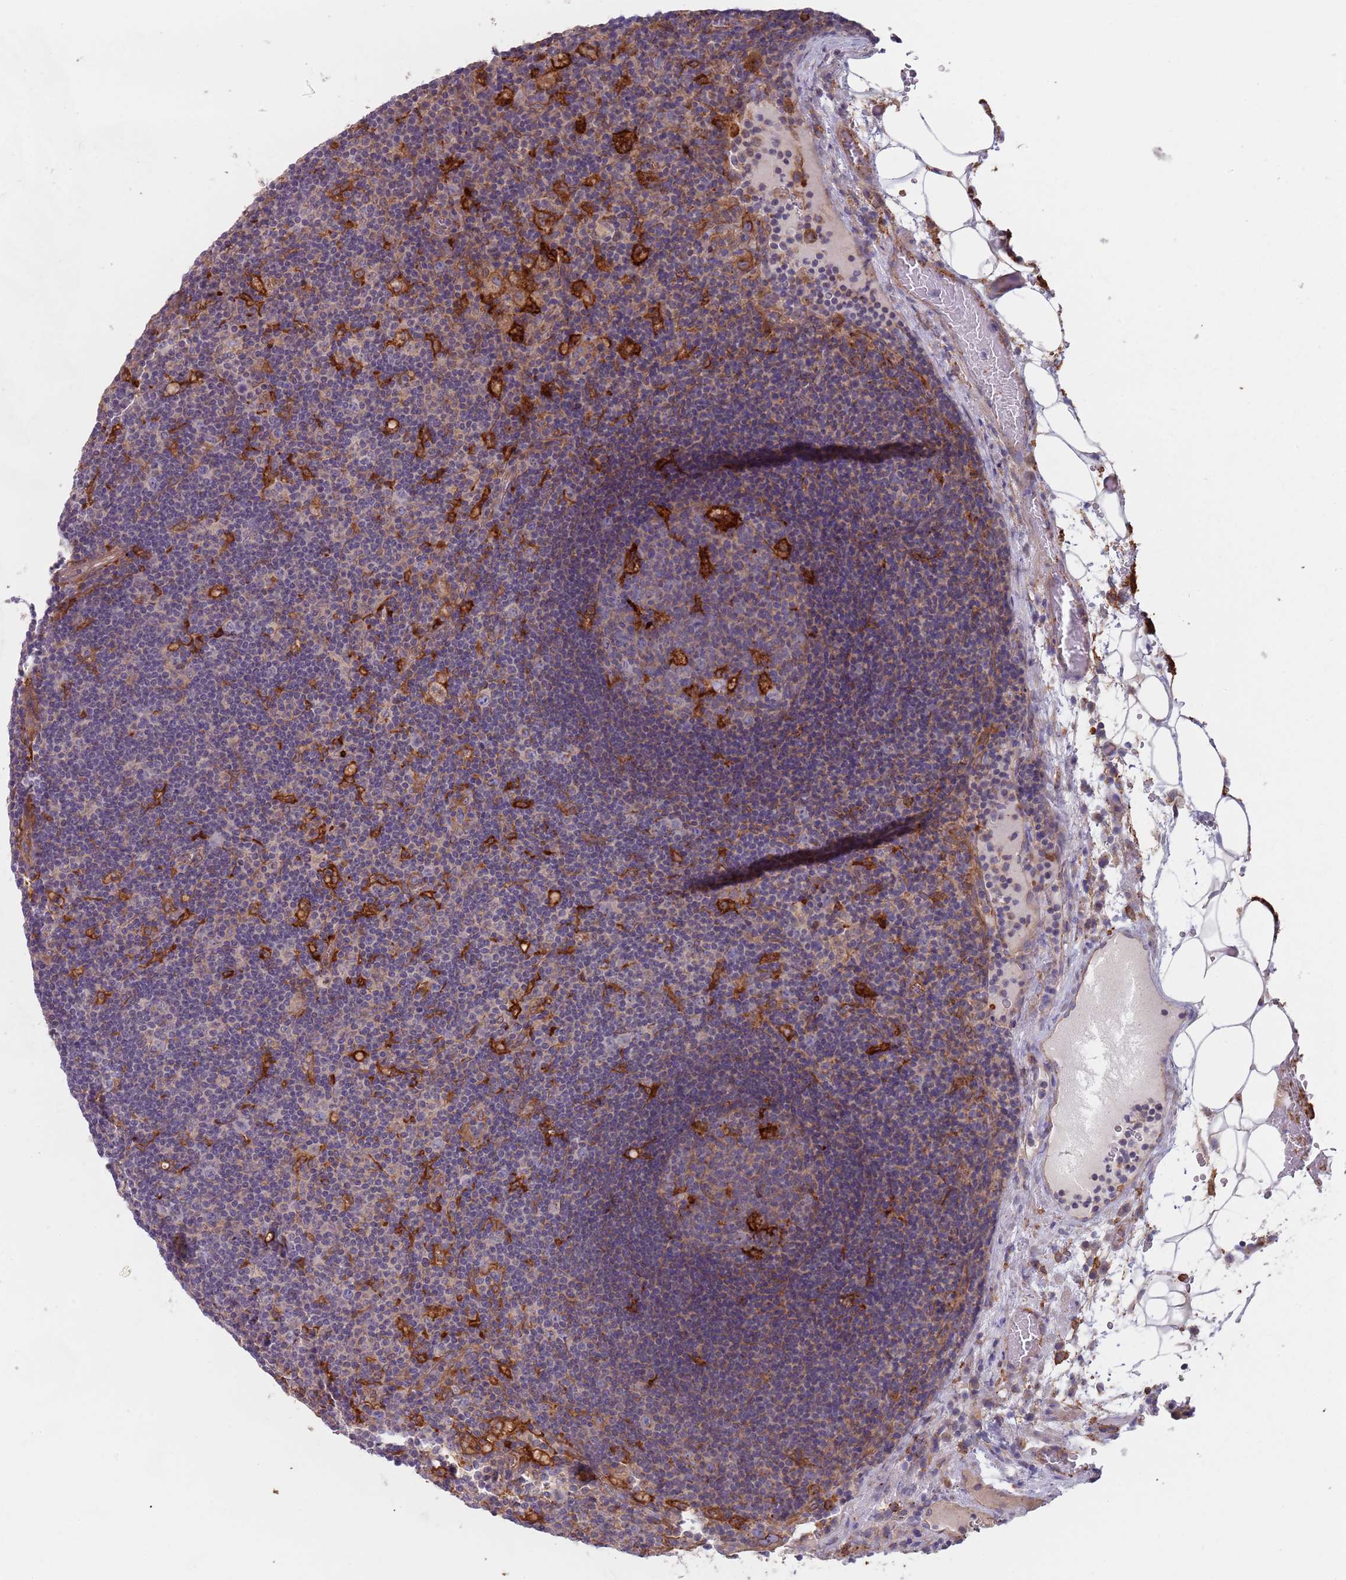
{"staining": {"intensity": "negative", "quantity": "none", "location": "none"}, "tissue": "lymph node", "cell_type": "Germinal center cells", "image_type": "normal", "snomed": [{"axis": "morphology", "description": "Normal tissue, NOS"}, {"axis": "topography", "description": "Lymph node"}], "caption": "An immunohistochemistry micrograph of unremarkable lymph node is shown. There is no staining in germinal center cells of lymph node.", "gene": "APPL2", "patient": {"sex": "male", "age": 58}}